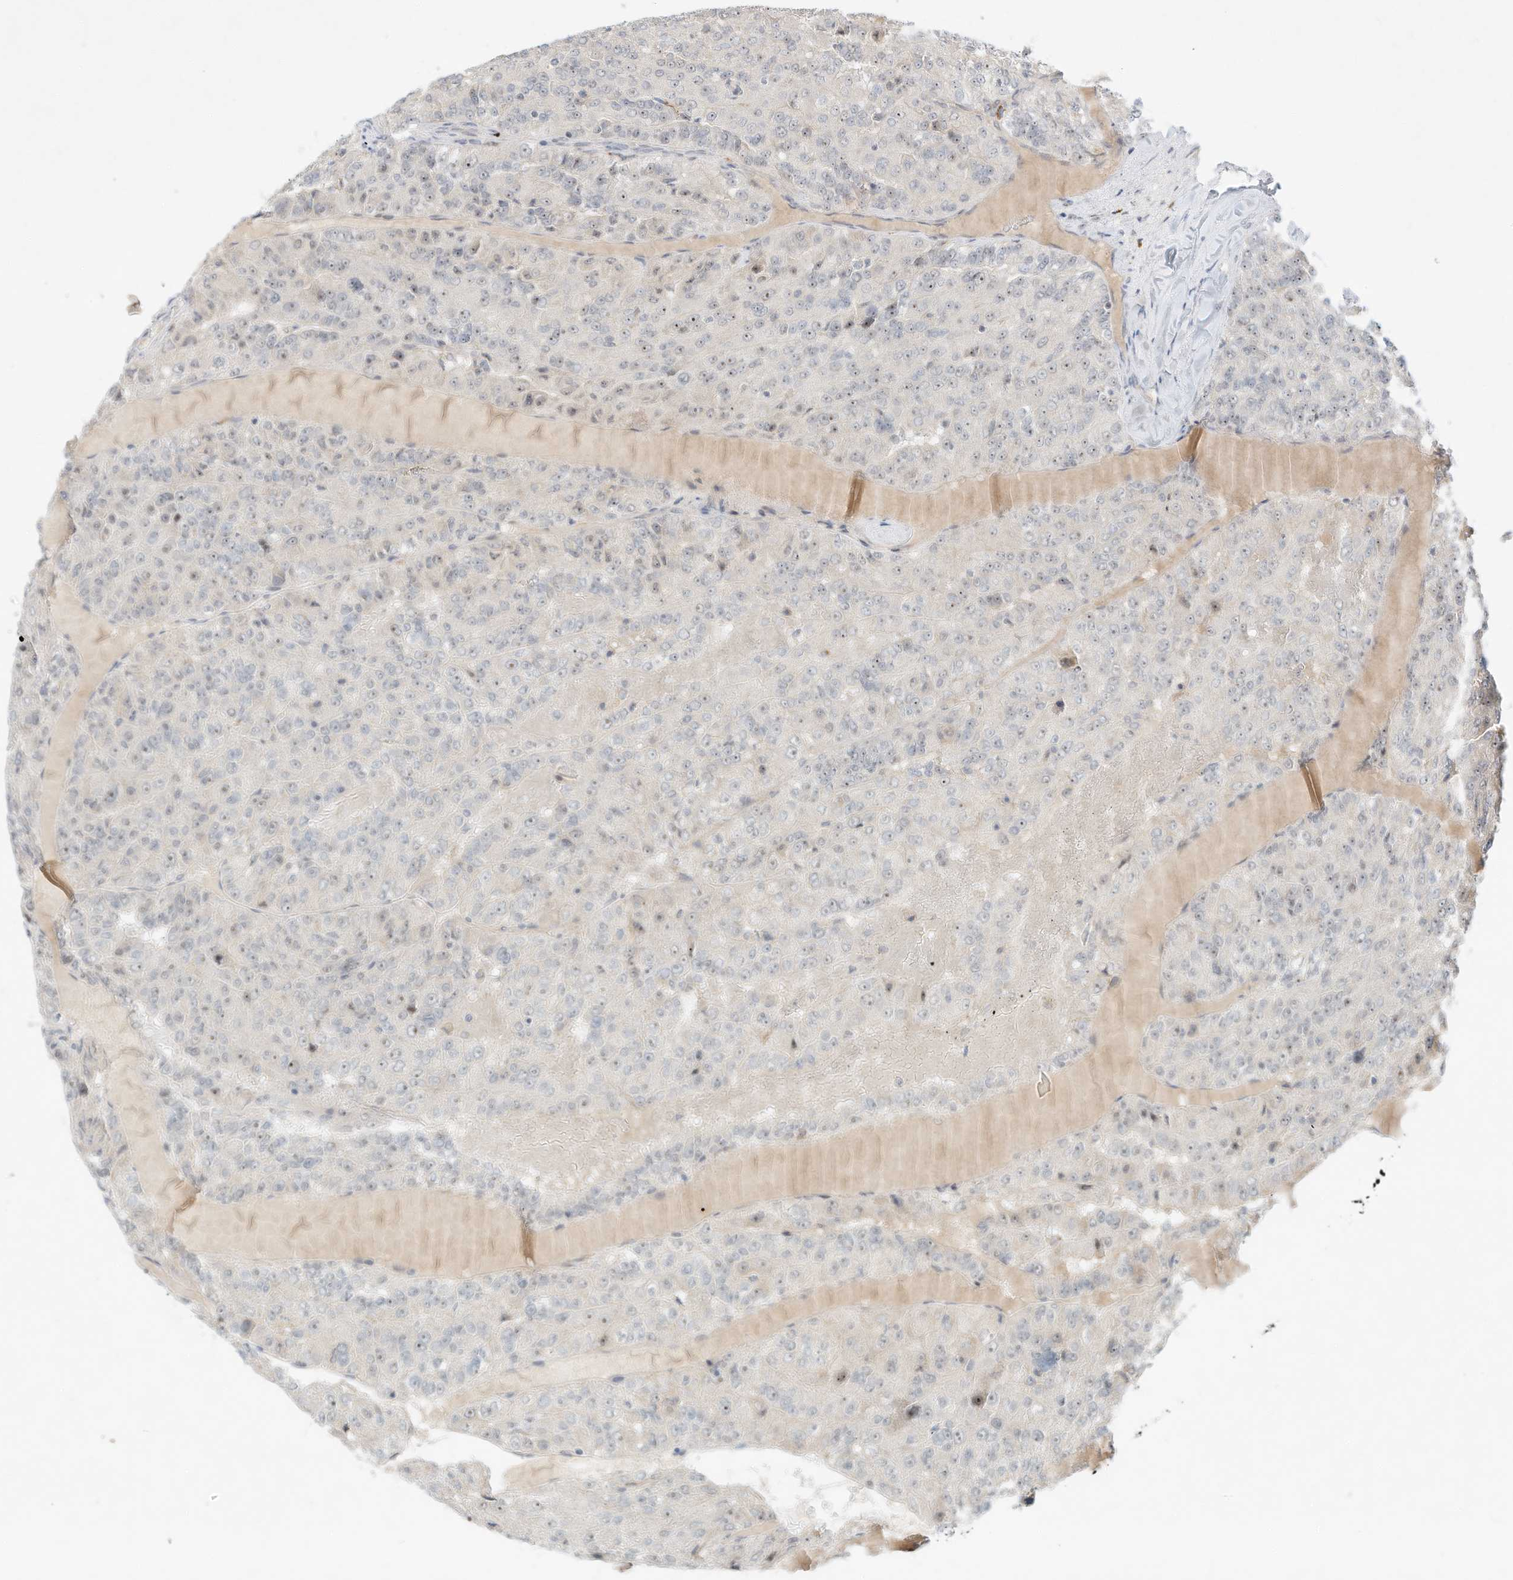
{"staining": {"intensity": "weak", "quantity": "<25%", "location": "nuclear"}, "tissue": "renal cancer", "cell_type": "Tumor cells", "image_type": "cancer", "snomed": [{"axis": "morphology", "description": "Adenocarcinoma, NOS"}, {"axis": "topography", "description": "Kidney"}], "caption": "An image of renal cancer stained for a protein reveals no brown staining in tumor cells.", "gene": "PAK6", "patient": {"sex": "female", "age": 63}}